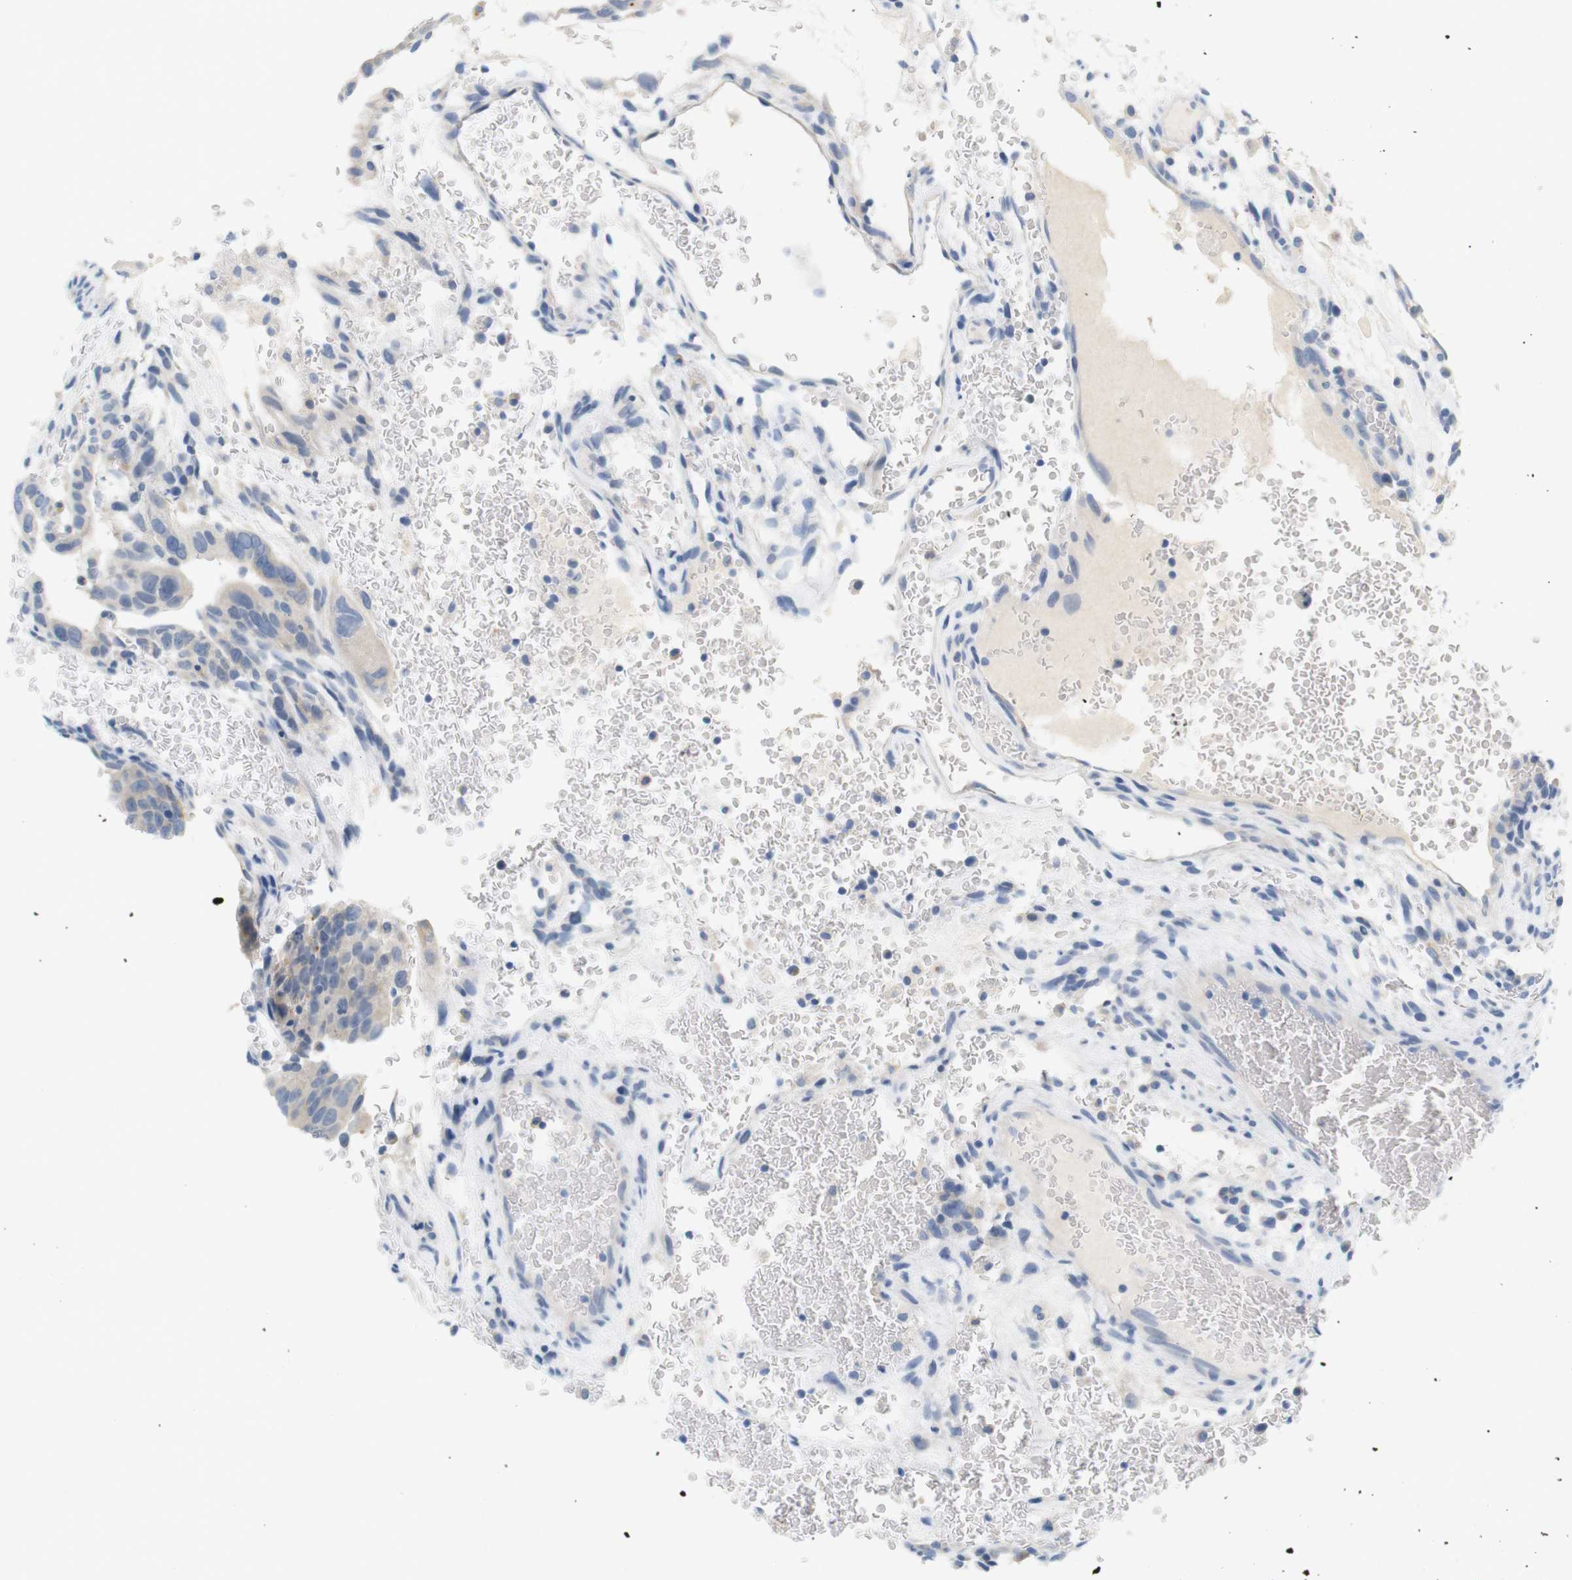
{"staining": {"intensity": "negative", "quantity": "none", "location": "none"}, "tissue": "testis cancer", "cell_type": "Tumor cells", "image_type": "cancer", "snomed": [{"axis": "morphology", "description": "Seminoma, NOS"}, {"axis": "morphology", "description": "Carcinoma, Embryonal, NOS"}, {"axis": "topography", "description": "Testis"}], "caption": "This is an immunohistochemistry (IHC) histopathology image of testis cancer. There is no positivity in tumor cells.", "gene": "LRRK2", "patient": {"sex": "male", "age": 52}}